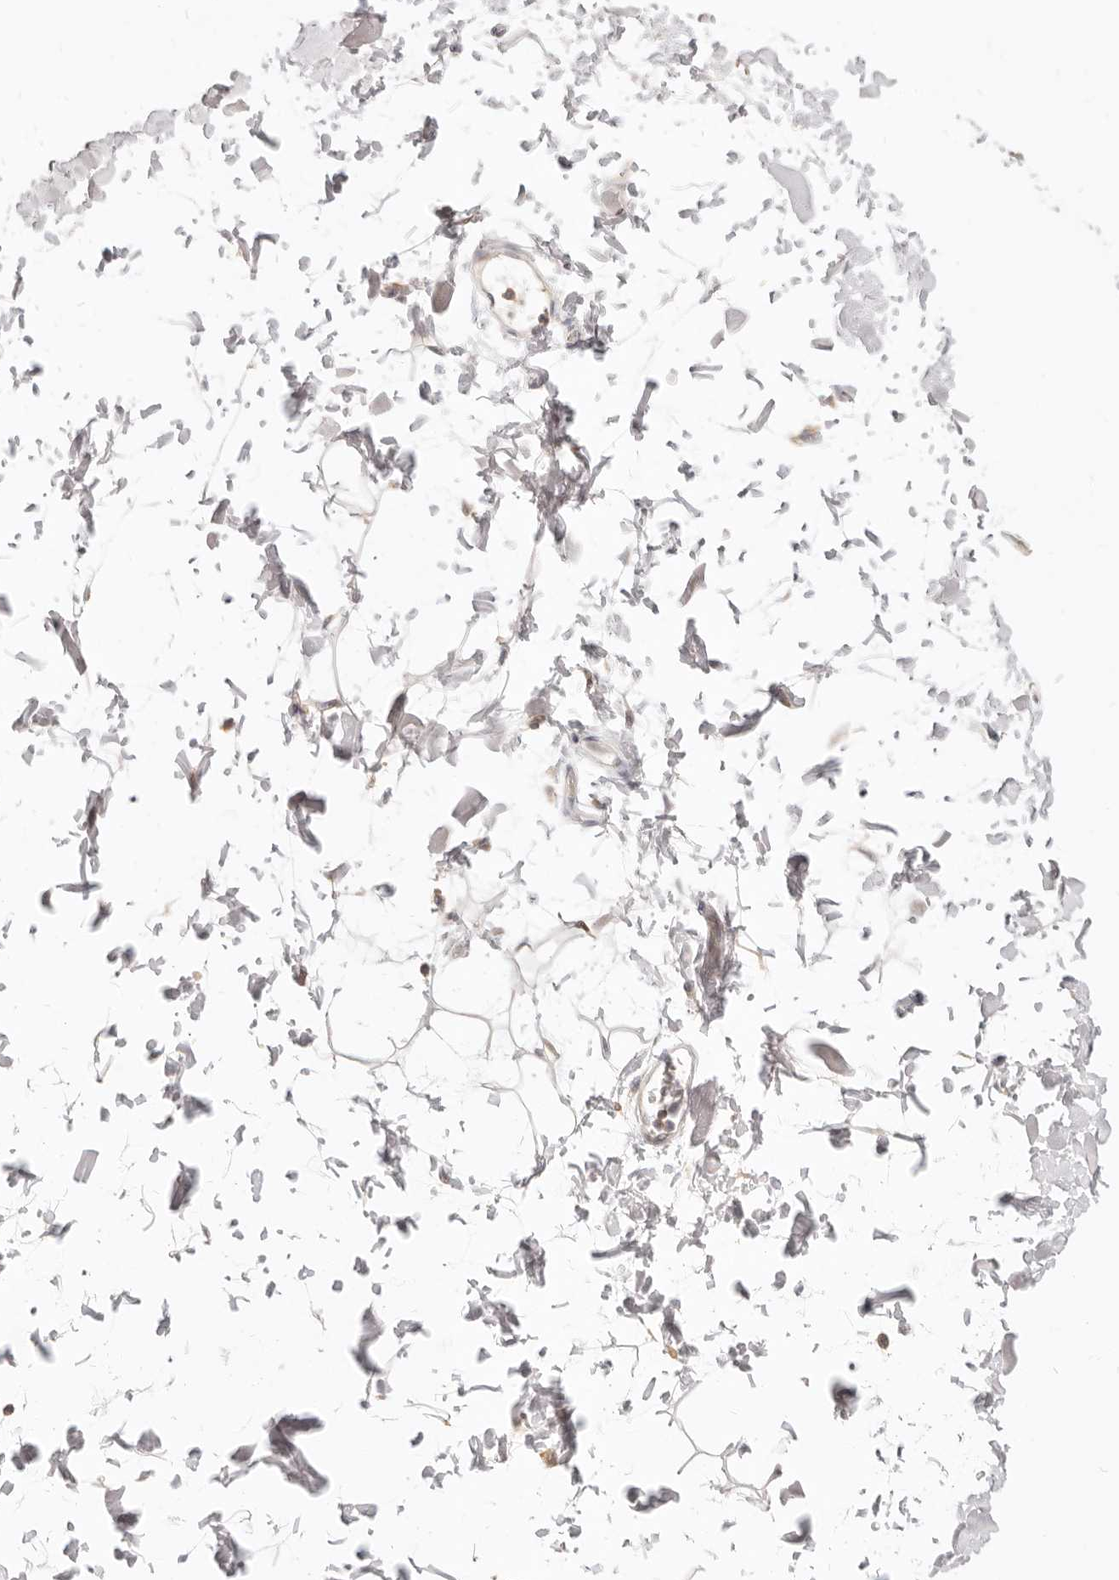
{"staining": {"intensity": "moderate", "quantity": "25%-75%", "location": "cytoplasmic/membranous"}, "tissue": "adipose tissue", "cell_type": "Adipocytes", "image_type": "normal", "snomed": [{"axis": "morphology", "description": "Normal tissue, NOS"}, {"axis": "topography", "description": "Soft tissue"}], "caption": "Immunohistochemical staining of unremarkable adipose tissue demonstrates moderate cytoplasmic/membranous protein positivity in approximately 25%-75% of adipocytes.", "gene": "LTB4R2", "patient": {"sex": "male", "age": 72}}